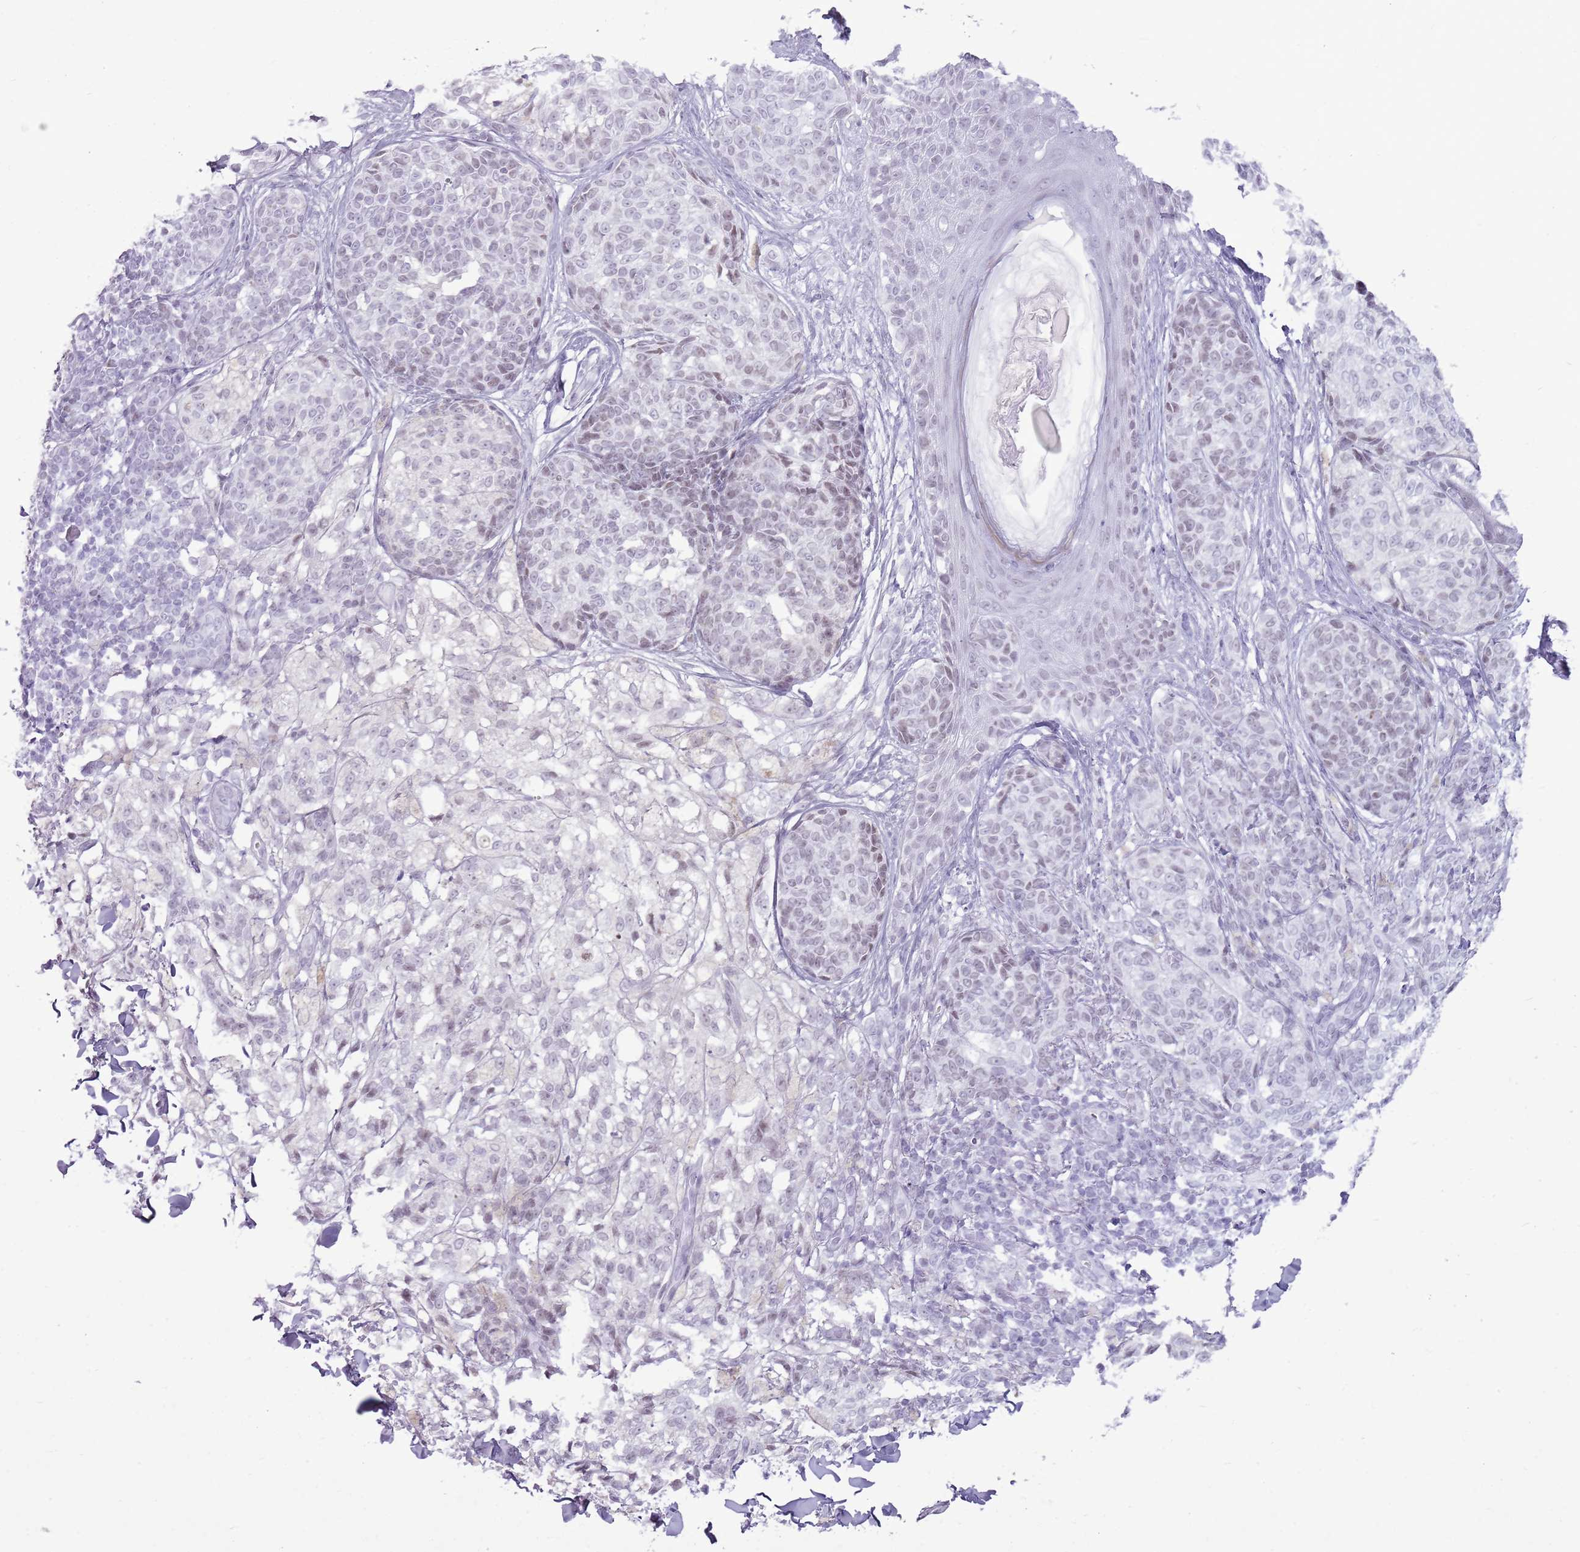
{"staining": {"intensity": "negative", "quantity": "none", "location": "none"}, "tissue": "melanoma", "cell_type": "Tumor cells", "image_type": "cancer", "snomed": [{"axis": "morphology", "description": "Malignant melanoma, NOS"}, {"axis": "topography", "description": "Skin of upper extremity"}], "caption": "The immunohistochemistry (IHC) image has no significant positivity in tumor cells of melanoma tissue. (IHC, brightfield microscopy, high magnification).", "gene": "ASIP", "patient": {"sex": "male", "age": 40}}